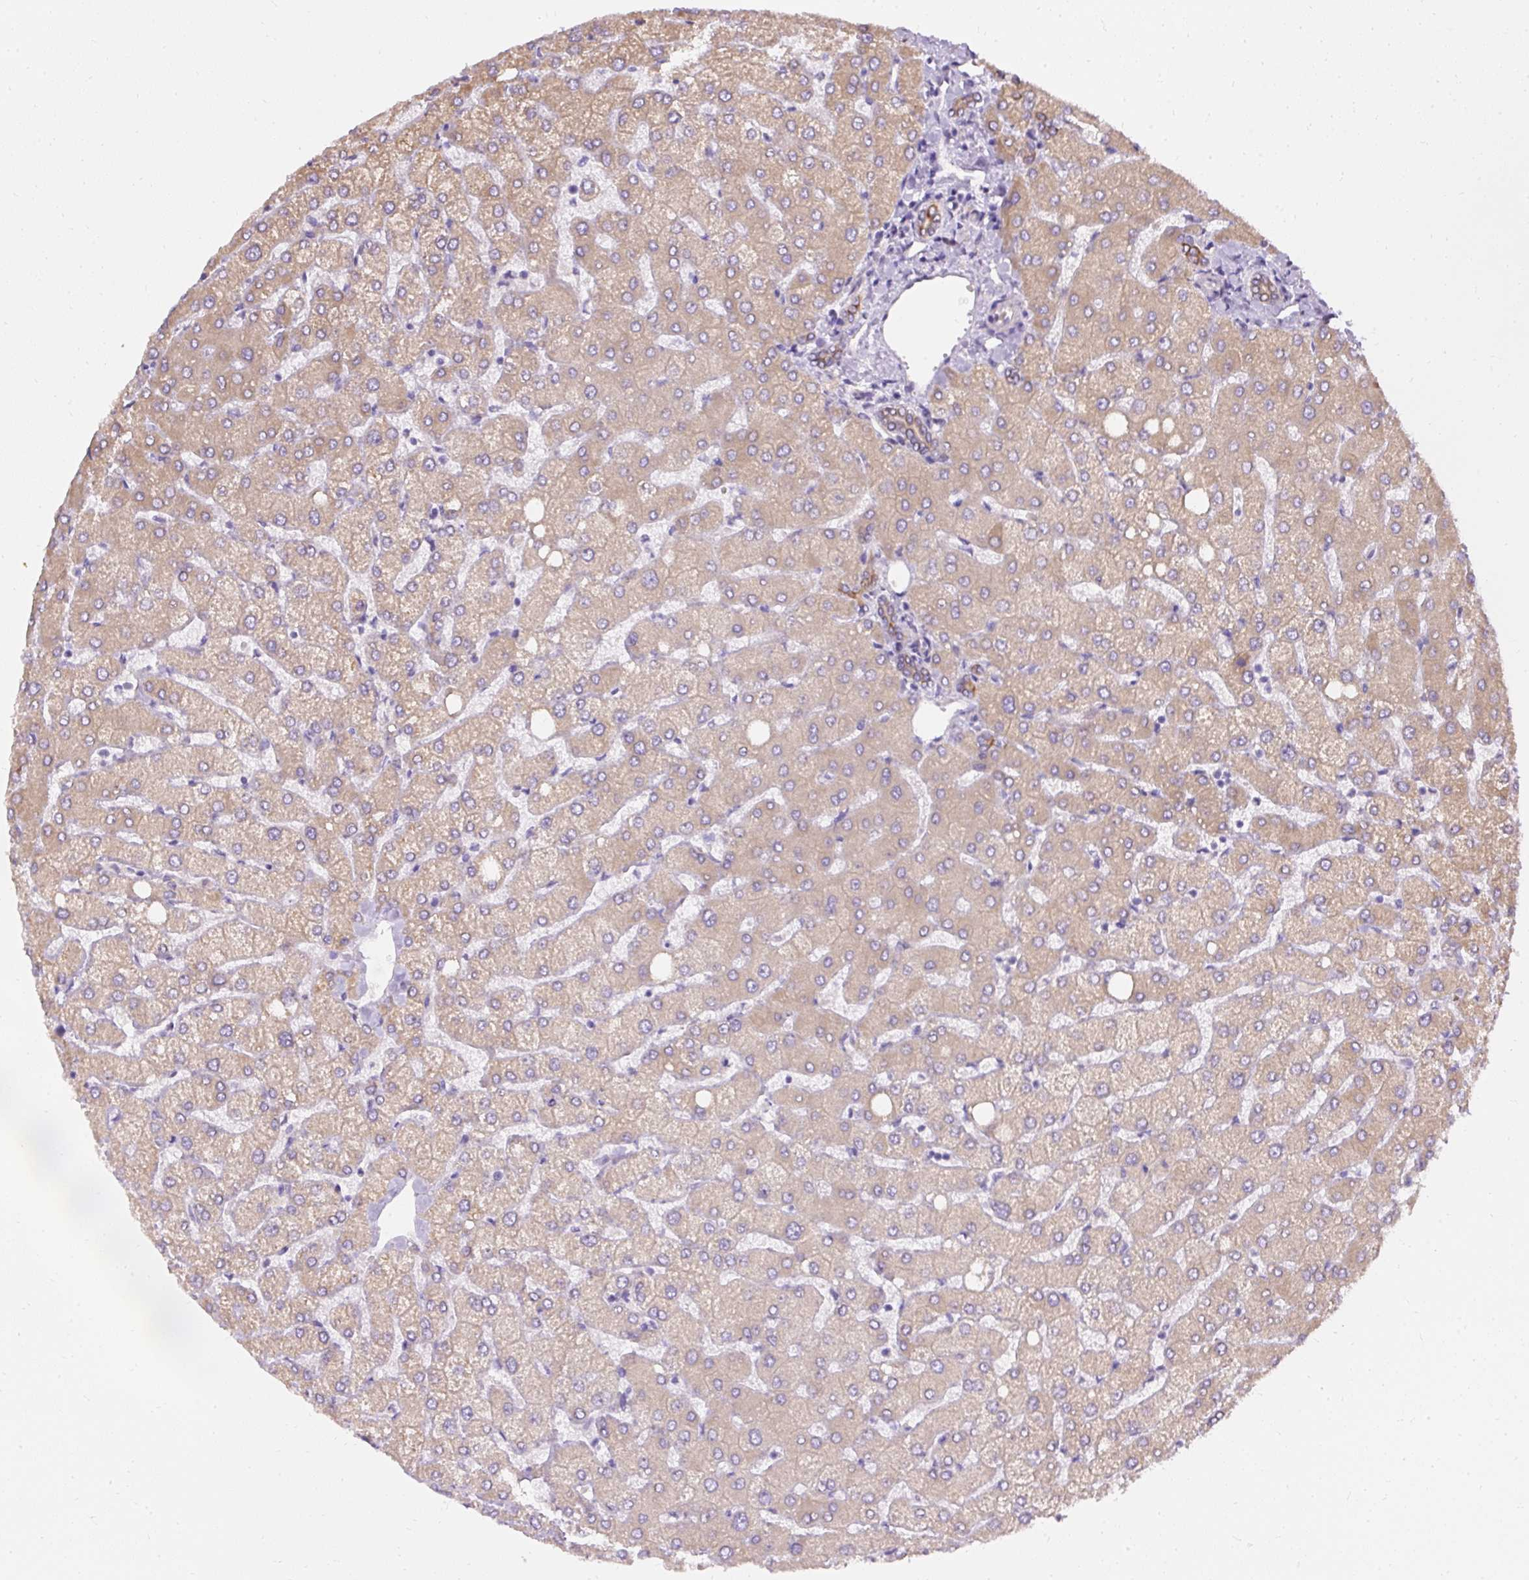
{"staining": {"intensity": "weak", "quantity": "25%-75%", "location": "cytoplasmic/membranous"}, "tissue": "liver", "cell_type": "Cholangiocytes", "image_type": "normal", "snomed": [{"axis": "morphology", "description": "Normal tissue, NOS"}, {"axis": "topography", "description": "Liver"}], "caption": "Weak cytoplasmic/membranous staining is seen in approximately 25%-75% of cholangiocytes in normal liver.", "gene": "FAM149A", "patient": {"sex": "female", "age": 54}}